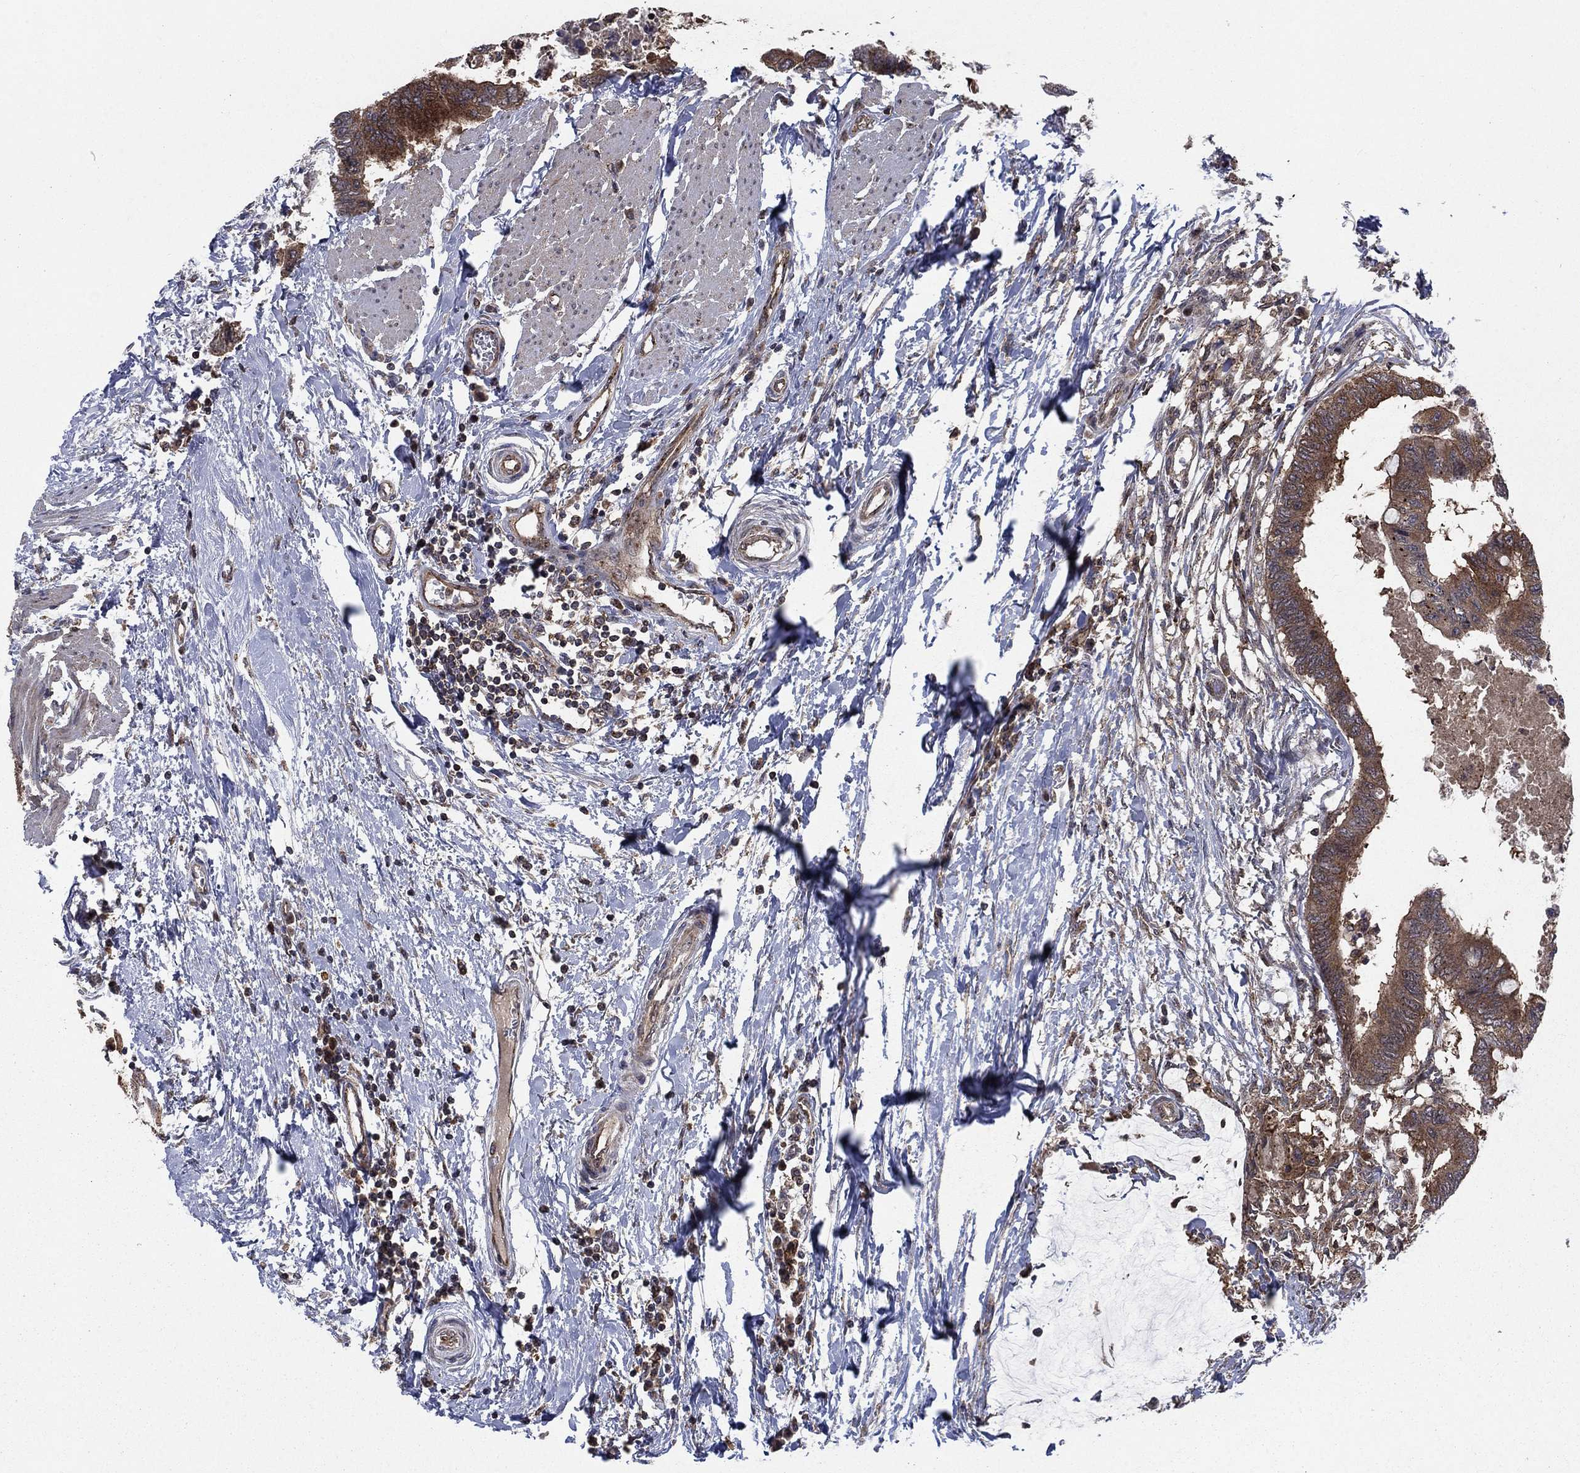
{"staining": {"intensity": "moderate", "quantity": ">75%", "location": "cytoplasmic/membranous"}, "tissue": "colorectal cancer", "cell_type": "Tumor cells", "image_type": "cancer", "snomed": [{"axis": "morphology", "description": "Normal tissue, NOS"}, {"axis": "morphology", "description": "Adenocarcinoma, NOS"}, {"axis": "topography", "description": "Rectum"}, {"axis": "topography", "description": "Peripheral nerve tissue"}], "caption": "Approximately >75% of tumor cells in adenocarcinoma (colorectal) show moderate cytoplasmic/membranous protein expression as visualized by brown immunohistochemical staining.", "gene": "IFI35", "patient": {"sex": "male", "age": 92}}